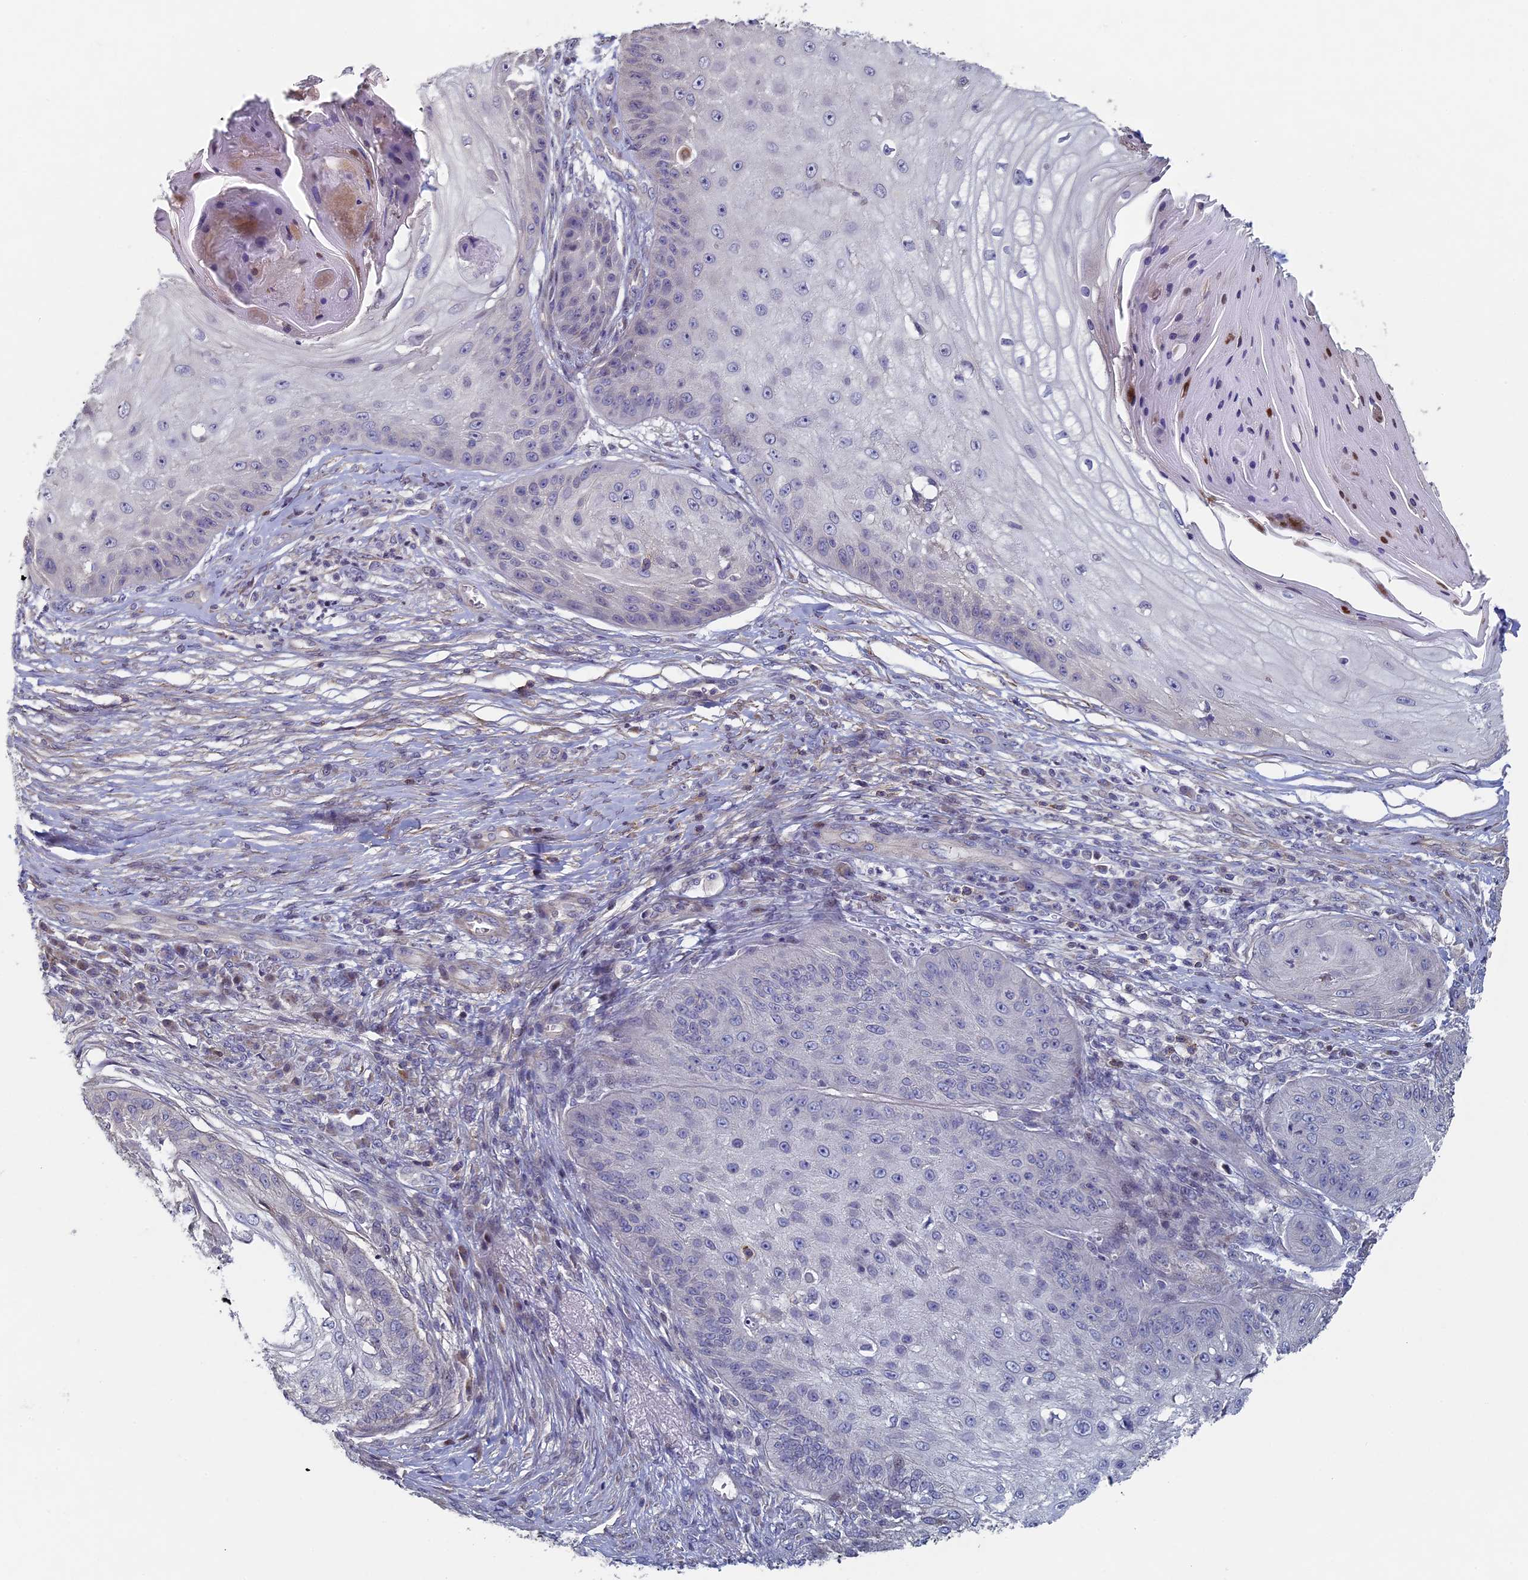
{"staining": {"intensity": "negative", "quantity": "none", "location": "none"}, "tissue": "skin cancer", "cell_type": "Tumor cells", "image_type": "cancer", "snomed": [{"axis": "morphology", "description": "Squamous cell carcinoma, NOS"}, {"axis": "topography", "description": "Skin"}], "caption": "IHC micrograph of neoplastic tissue: squamous cell carcinoma (skin) stained with DAB (3,3'-diaminobenzidine) reveals no significant protein positivity in tumor cells.", "gene": "DIXDC1", "patient": {"sex": "male", "age": 70}}